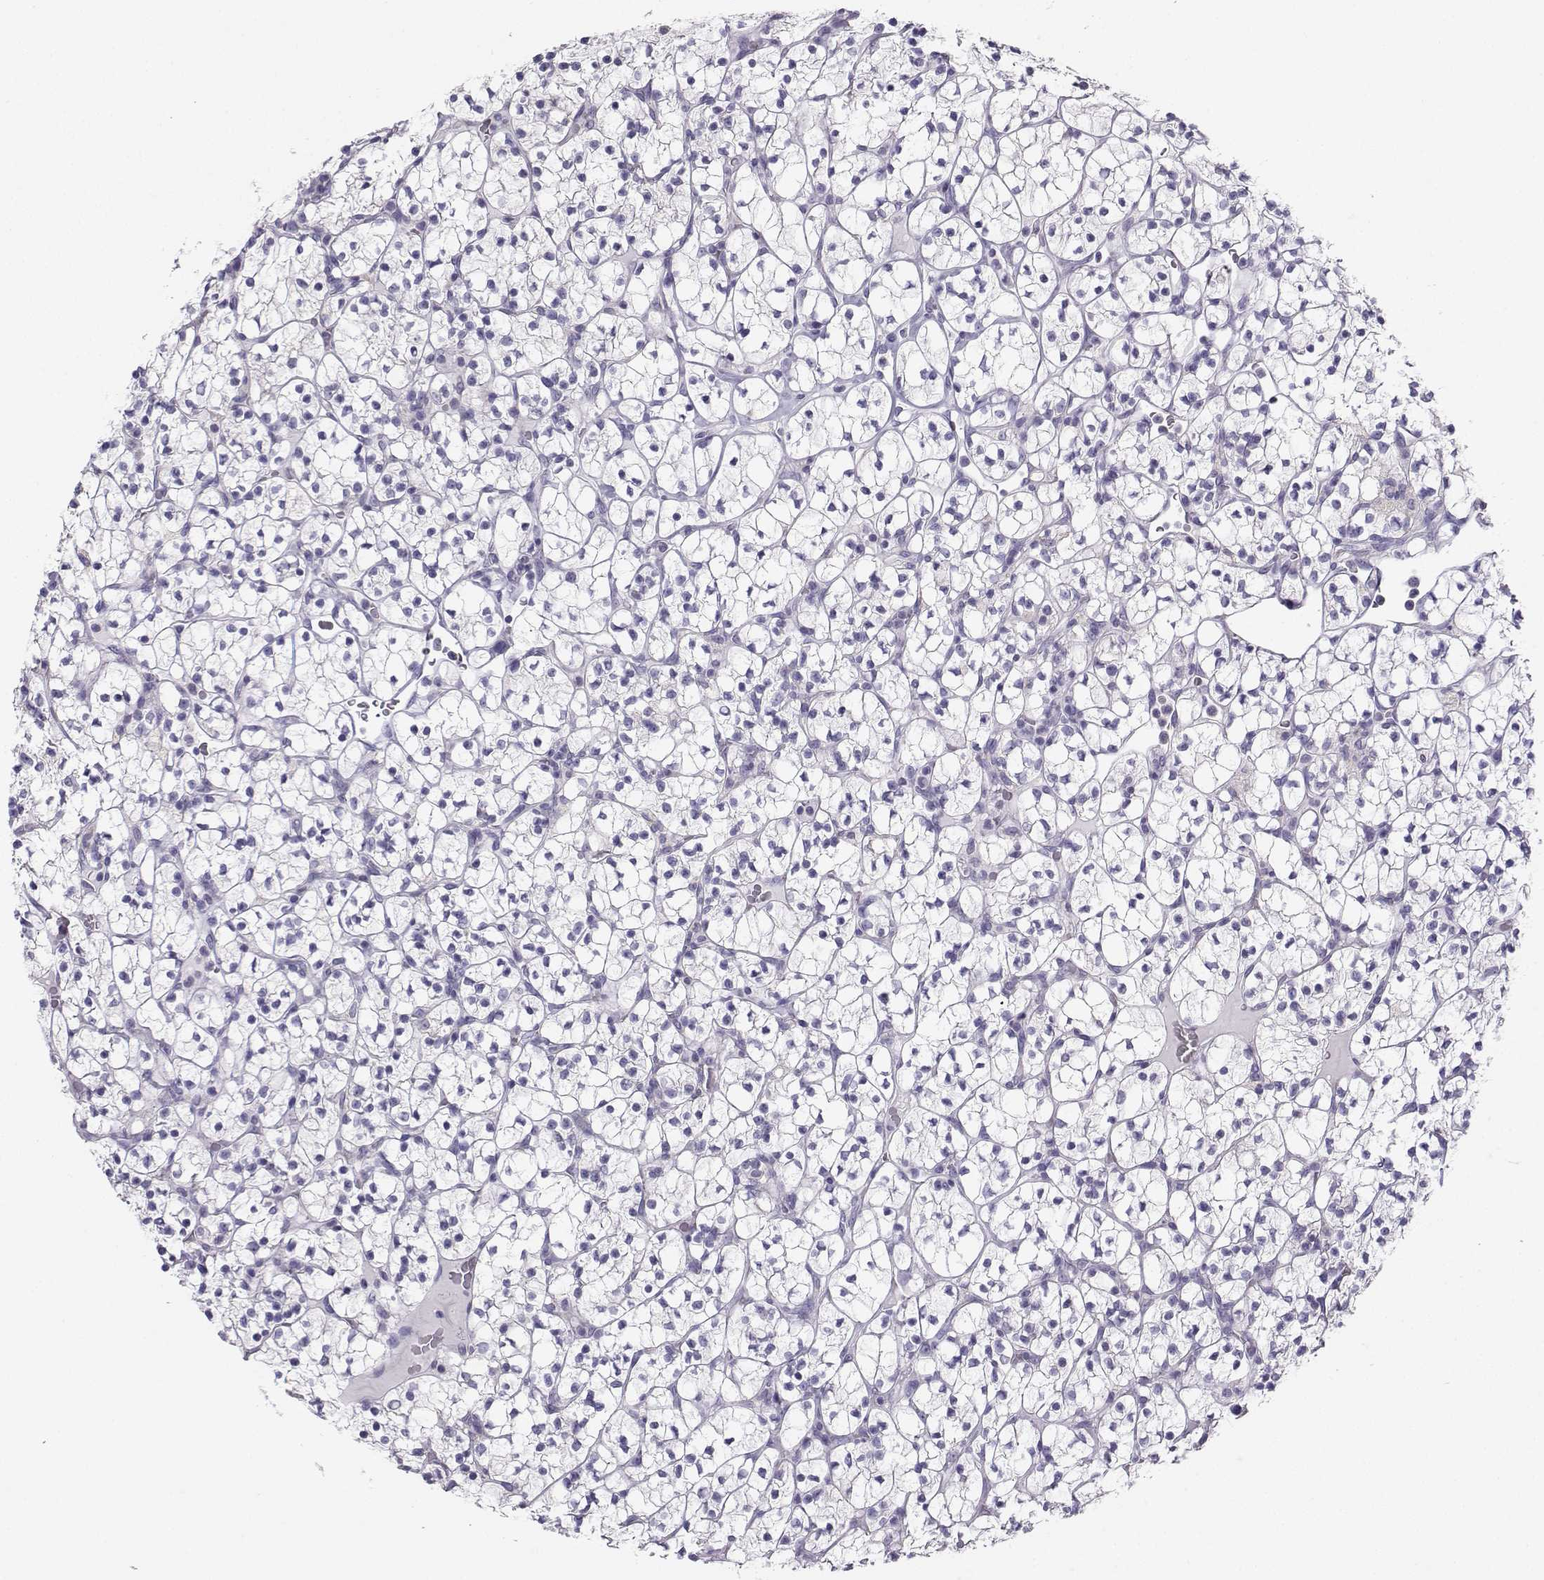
{"staining": {"intensity": "negative", "quantity": "none", "location": "none"}, "tissue": "renal cancer", "cell_type": "Tumor cells", "image_type": "cancer", "snomed": [{"axis": "morphology", "description": "Adenocarcinoma, NOS"}, {"axis": "topography", "description": "Kidney"}], "caption": "Human renal adenocarcinoma stained for a protein using immunohistochemistry (IHC) displays no positivity in tumor cells.", "gene": "AVP", "patient": {"sex": "female", "age": 89}}